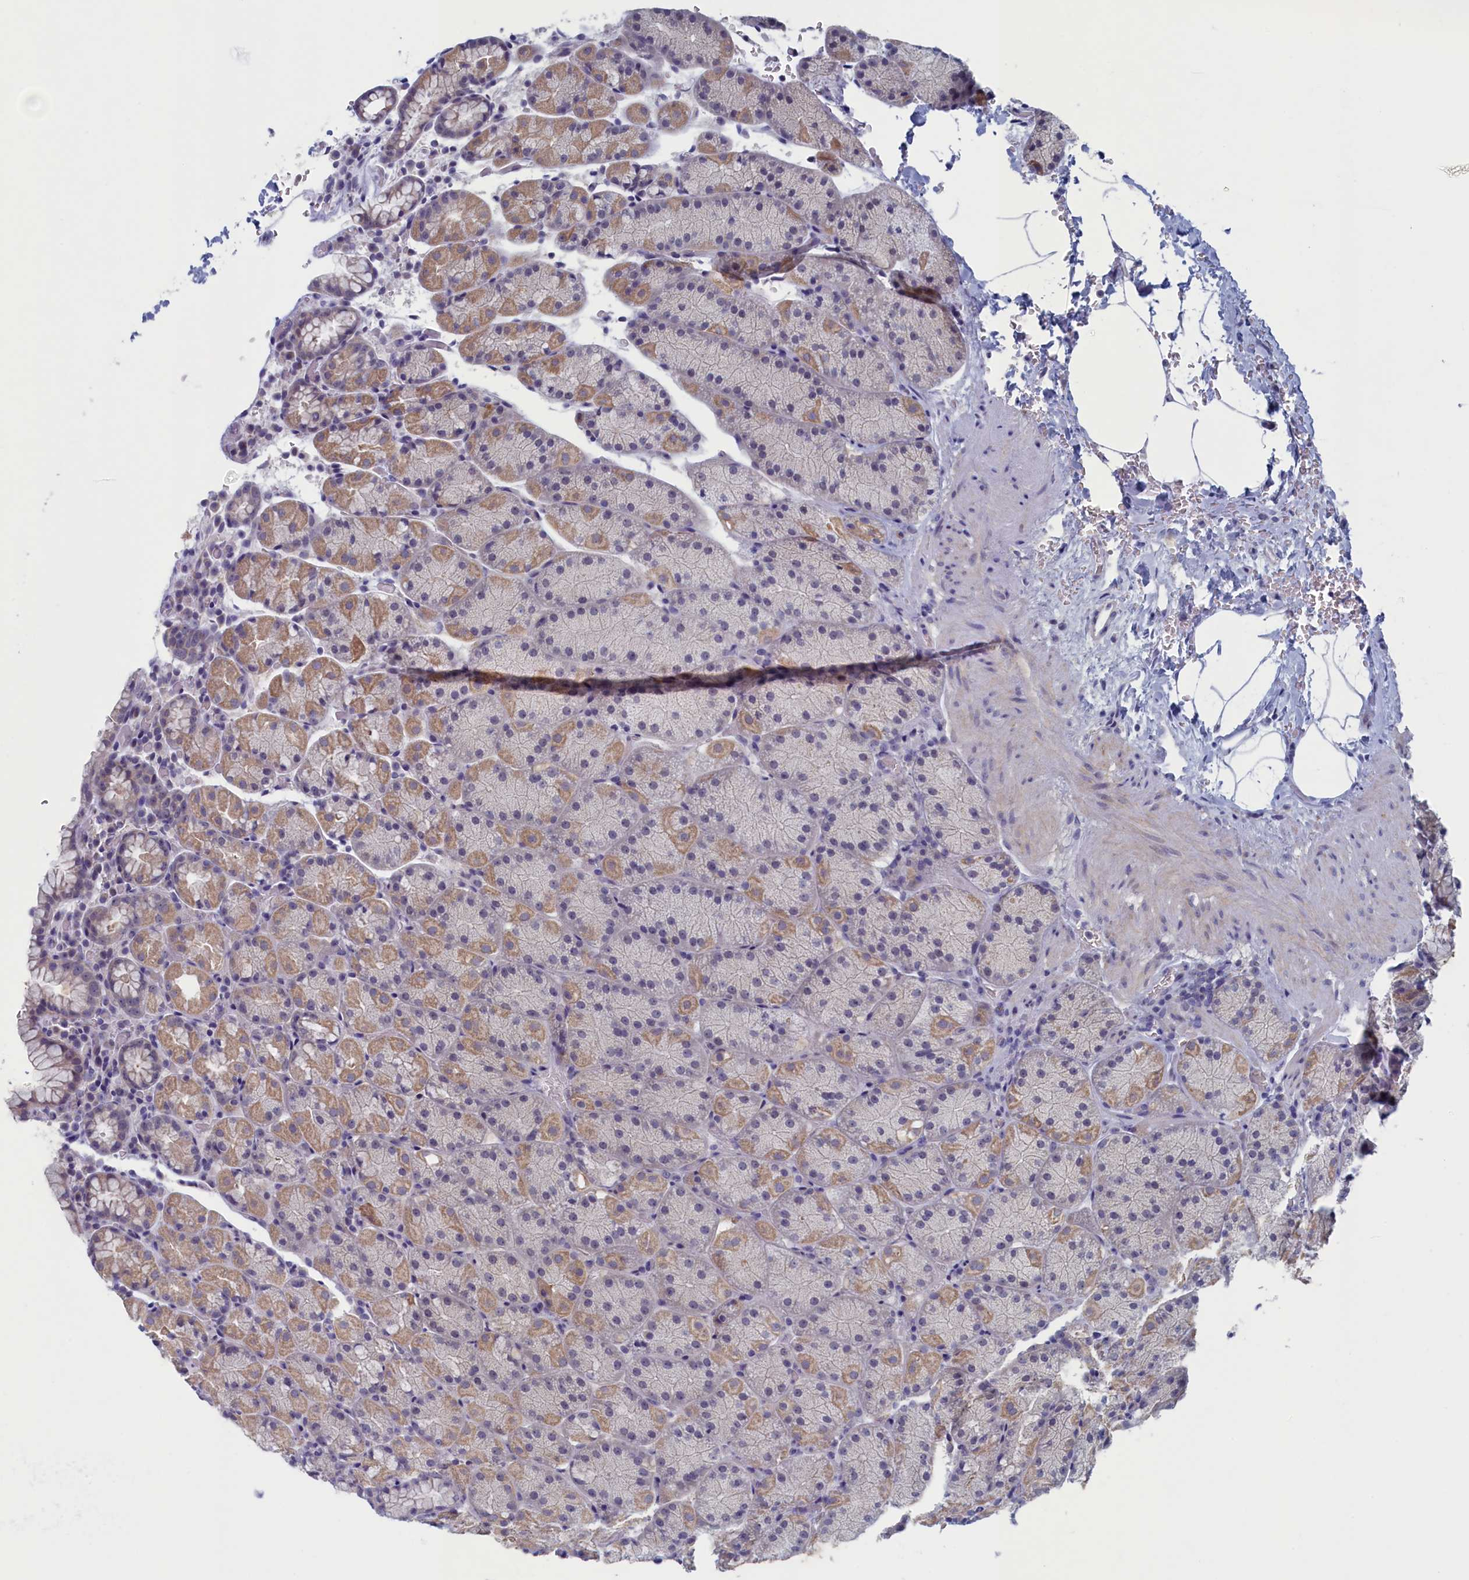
{"staining": {"intensity": "moderate", "quantity": "25%-75%", "location": "cytoplasmic/membranous"}, "tissue": "stomach", "cell_type": "Glandular cells", "image_type": "normal", "snomed": [{"axis": "morphology", "description": "Normal tissue, NOS"}, {"axis": "topography", "description": "Stomach, upper"}, {"axis": "topography", "description": "Stomach, lower"}], "caption": "High-power microscopy captured an immunohistochemistry micrograph of benign stomach, revealing moderate cytoplasmic/membranous positivity in approximately 25%-75% of glandular cells.", "gene": "WDR76", "patient": {"sex": "male", "age": 80}}